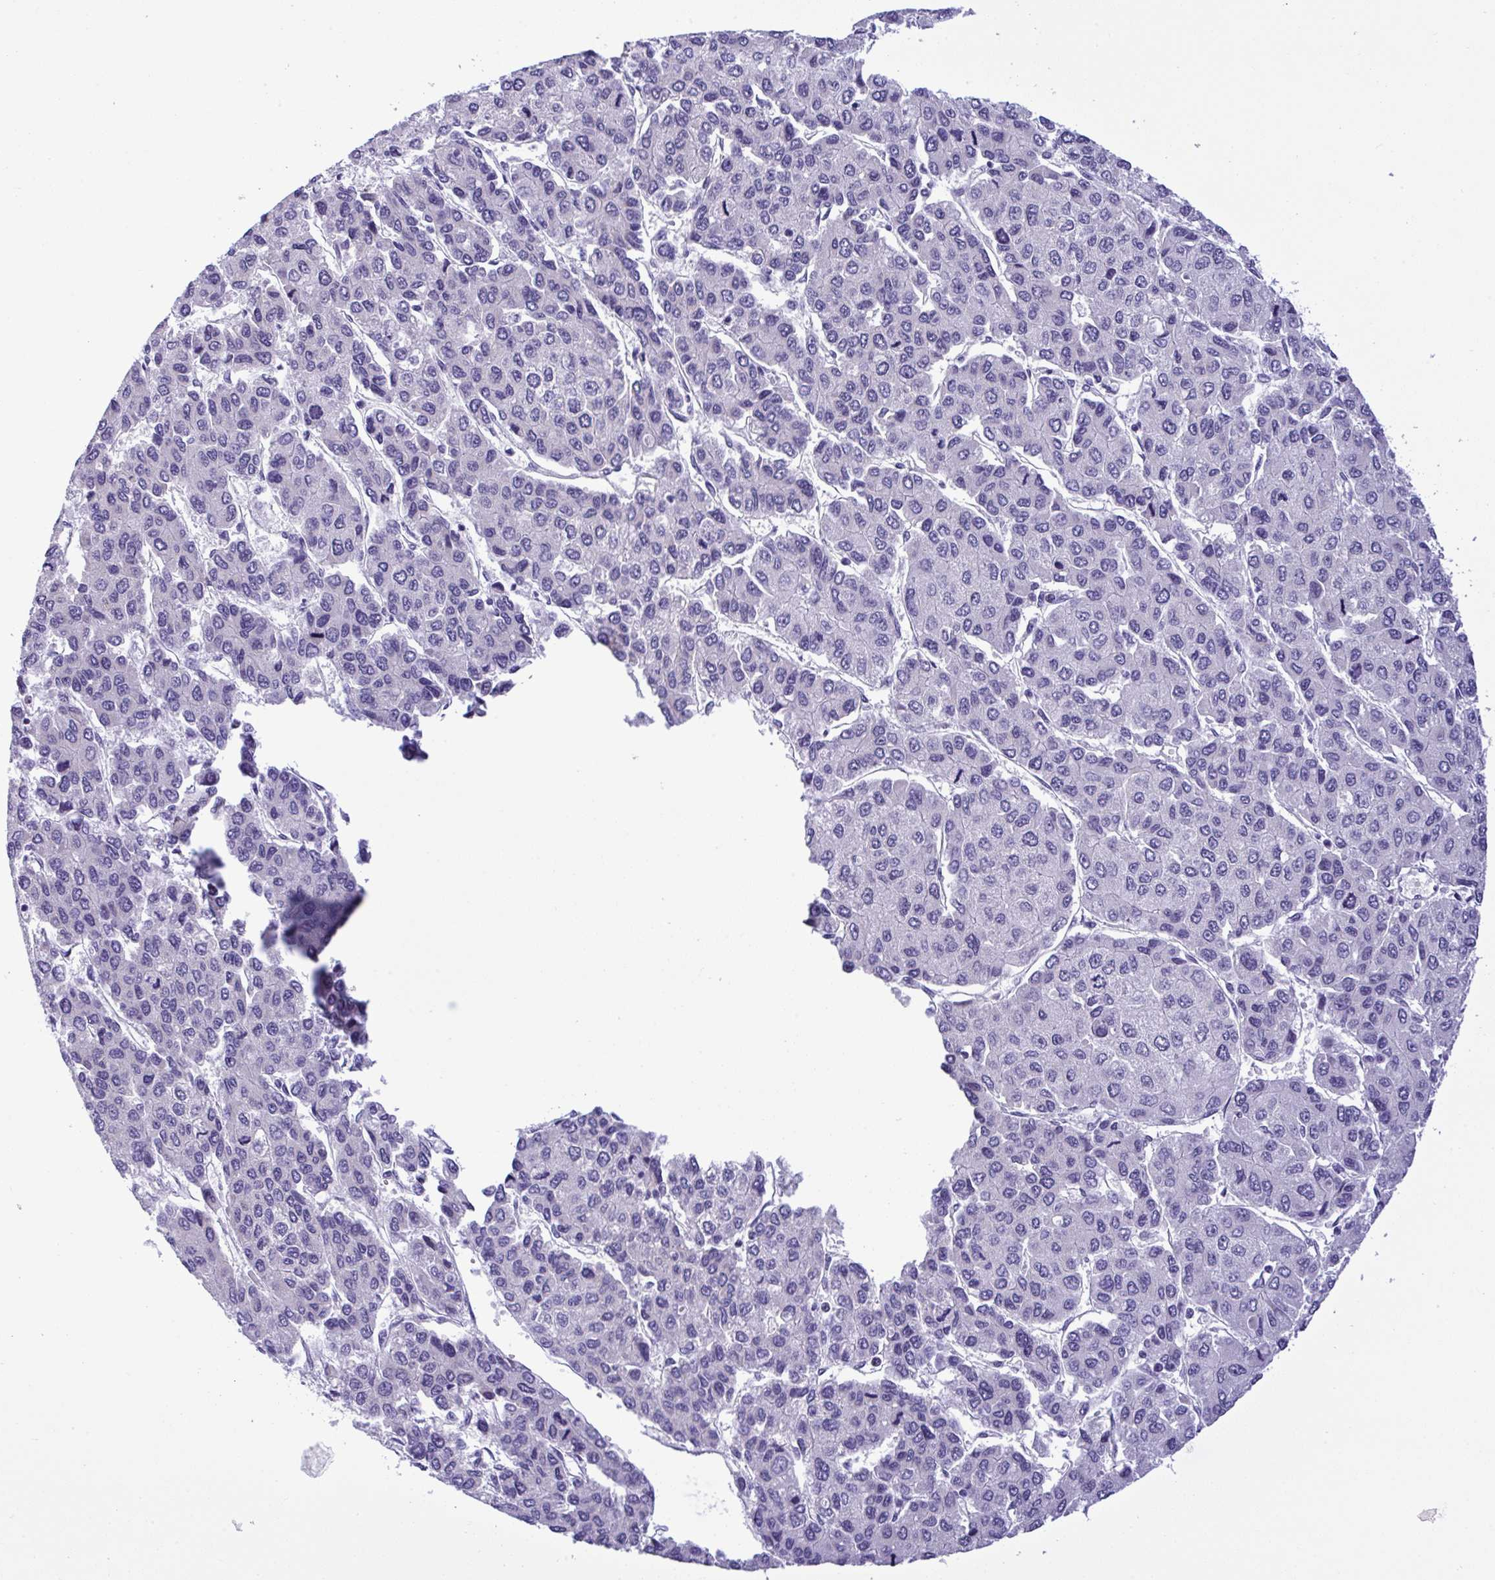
{"staining": {"intensity": "negative", "quantity": "none", "location": "none"}, "tissue": "liver cancer", "cell_type": "Tumor cells", "image_type": "cancer", "snomed": [{"axis": "morphology", "description": "Carcinoma, Hepatocellular, NOS"}, {"axis": "topography", "description": "Liver"}], "caption": "This is an immunohistochemistry micrograph of liver cancer. There is no staining in tumor cells.", "gene": "YBX2", "patient": {"sex": "female", "age": 66}}